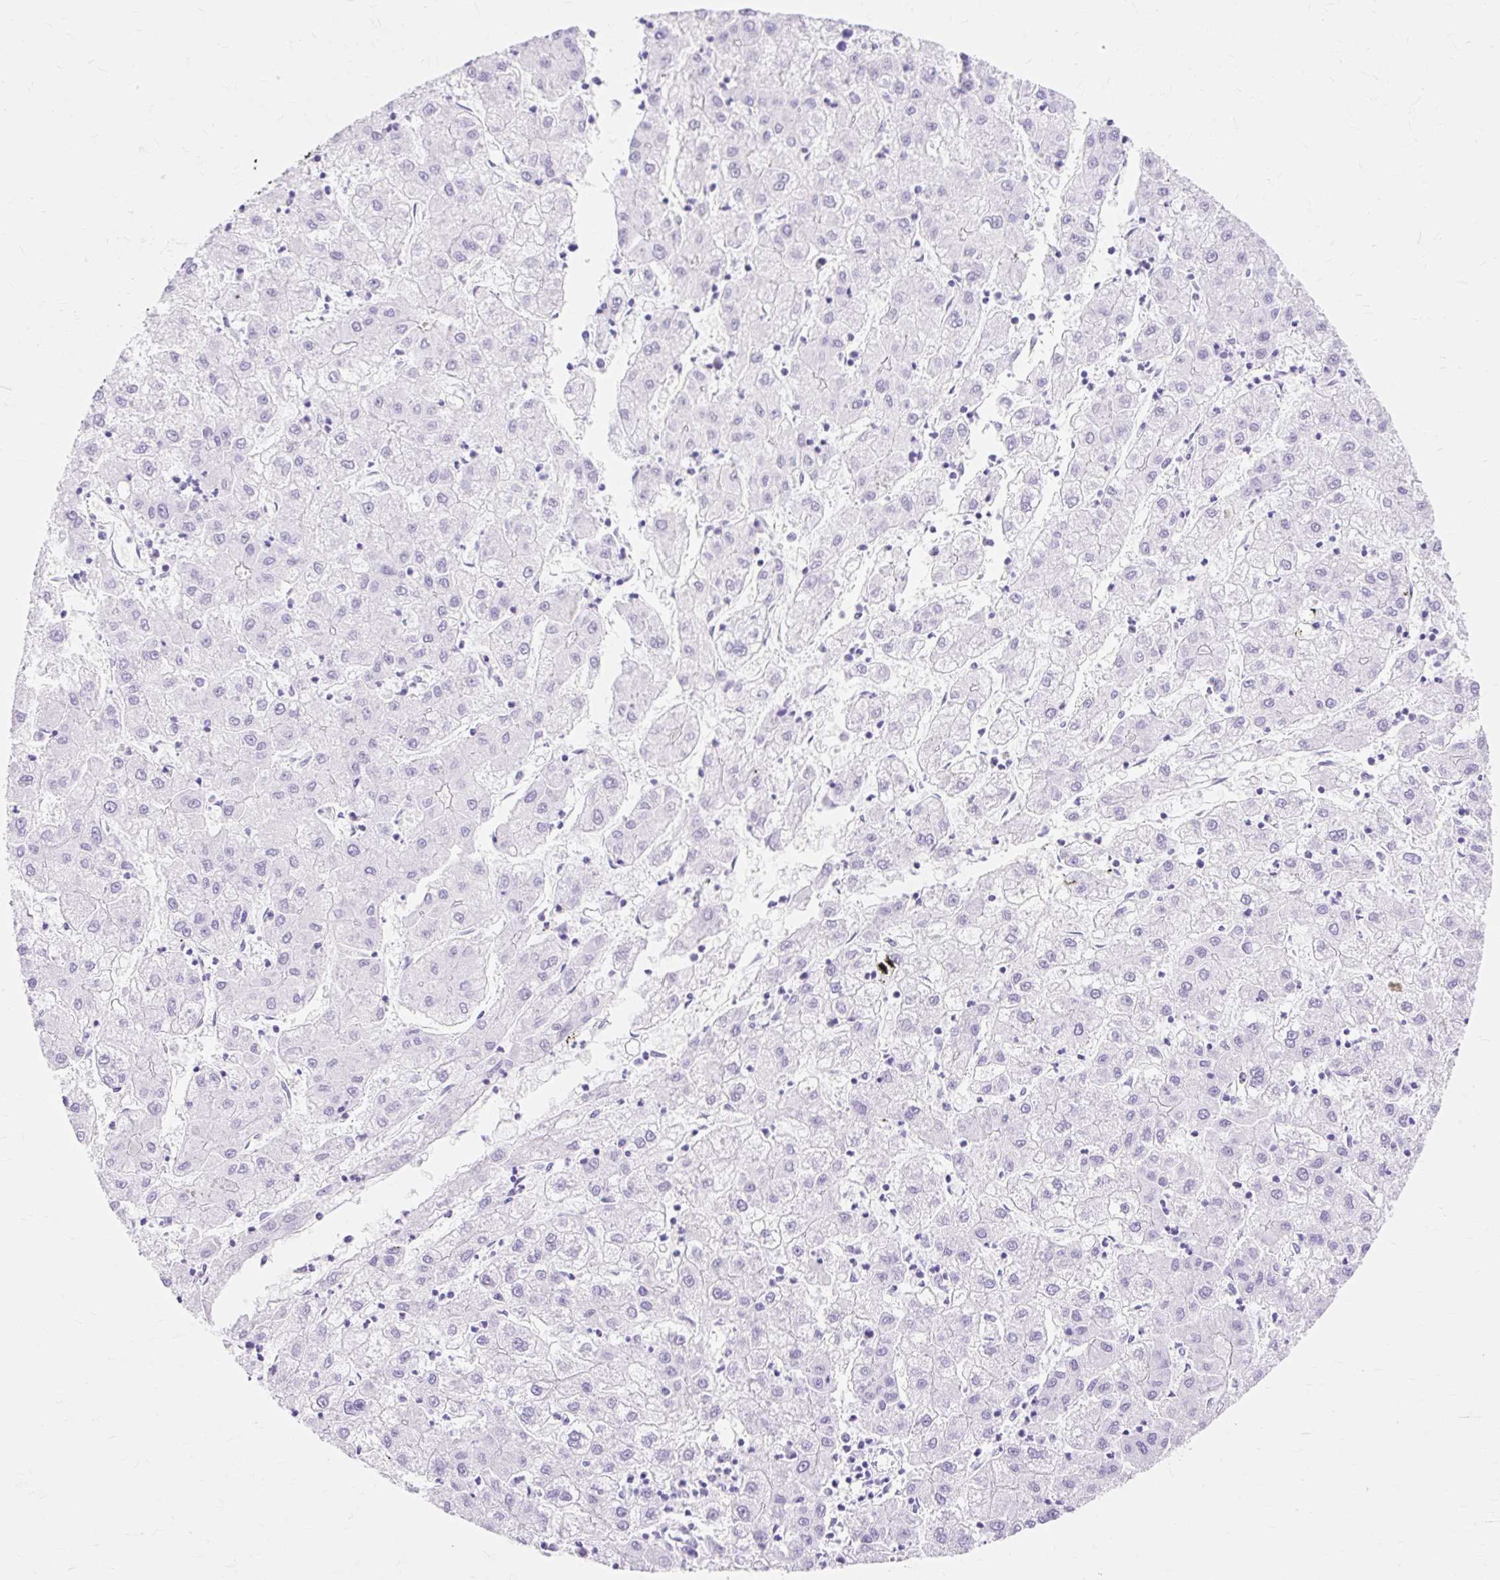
{"staining": {"intensity": "negative", "quantity": "none", "location": "none"}, "tissue": "liver cancer", "cell_type": "Tumor cells", "image_type": "cancer", "snomed": [{"axis": "morphology", "description": "Carcinoma, Hepatocellular, NOS"}, {"axis": "topography", "description": "Liver"}], "caption": "The histopathology image reveals no staining of tumor cells in liver cancer.", "gene": "MBP", "patient": {"sex": "male", "age": 72}}